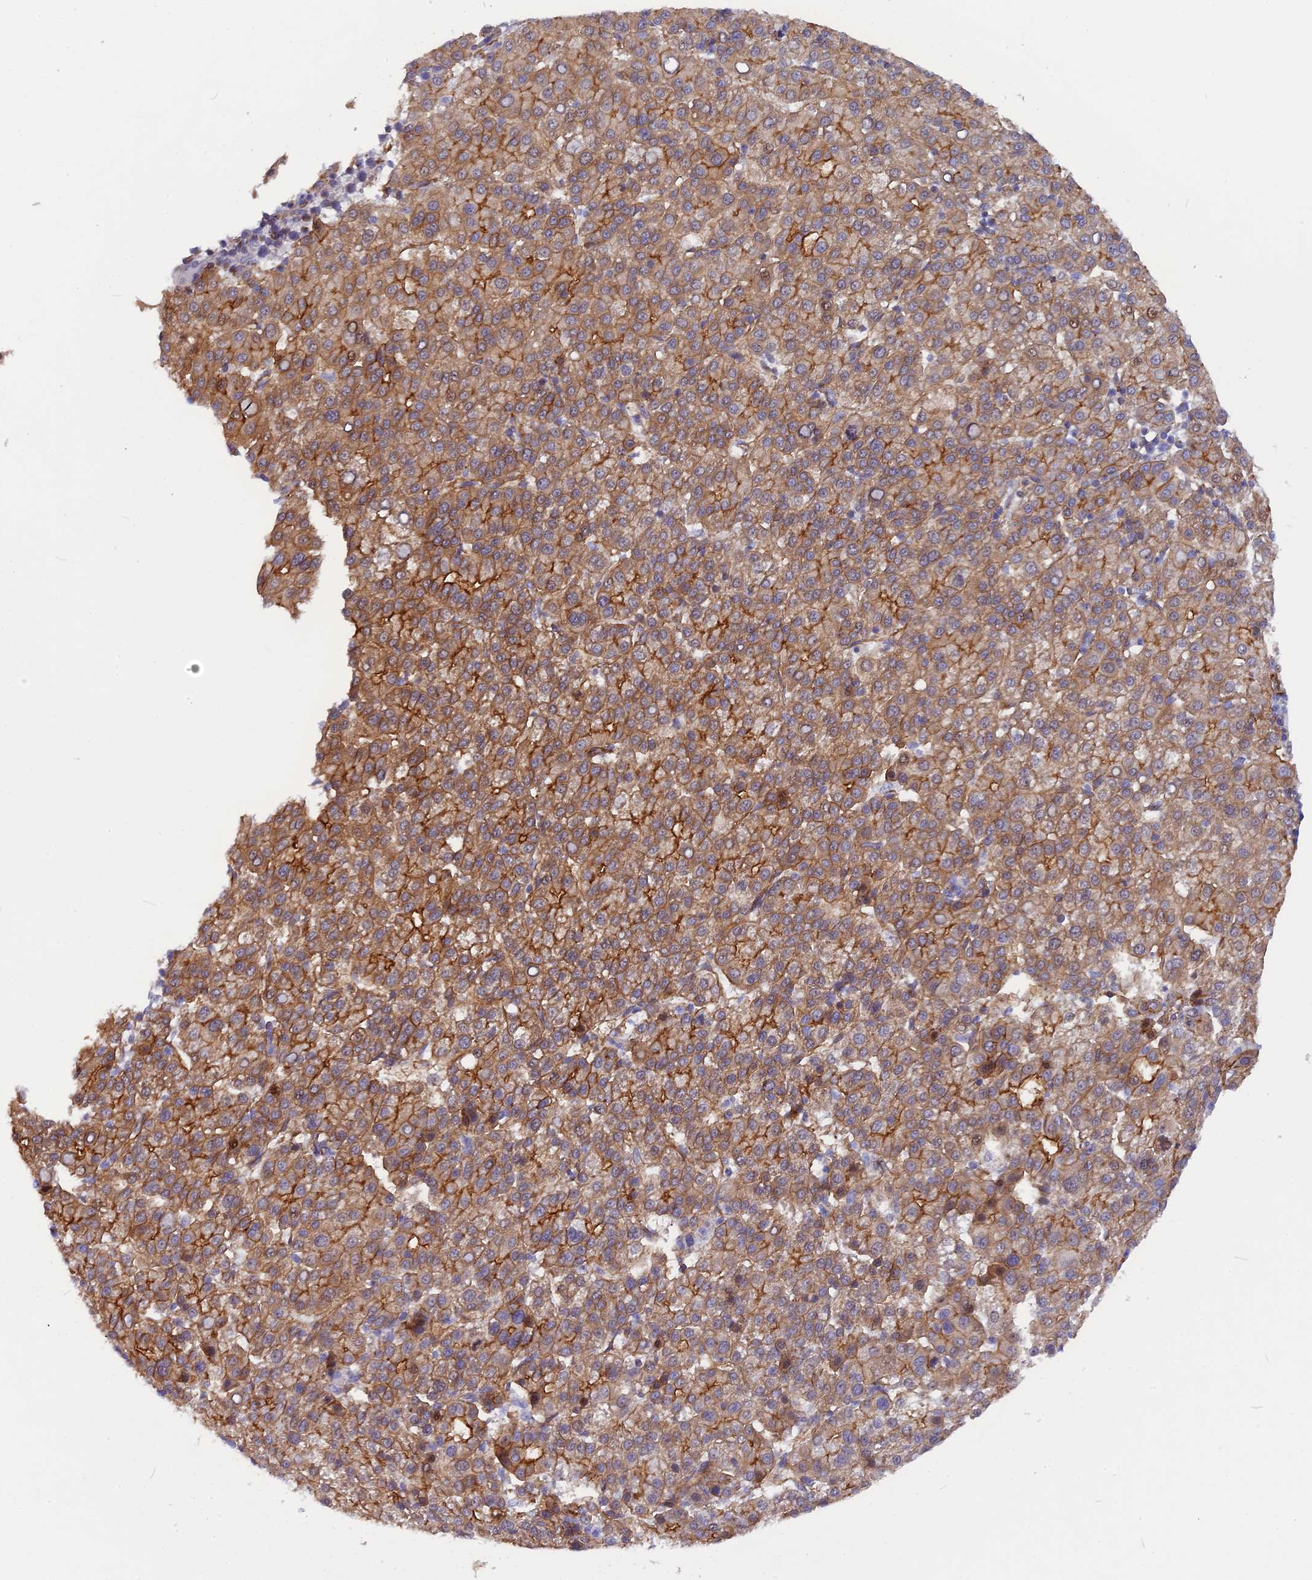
{"staining": {"intensity": "moderate", "quantity": ">75%", "location": "cytoplasmic/membranous"}, "tissue": "liver cancer", "cell_type": "Tumor cells", "image_type": "cancer", "snomed": [{"axis": "morphology", "description": "Carcinoma, Hepatocellular, NOS"}, {"axis": "topography", "description": "Liver"}], "caption": "There is medium levels of moderate cytoplasmic/membranous positivity in tumor cells of hepatocellular carcinoma (liver), as demonstrated by immunohistochemical staining (brown color).", "gene": "CNBD2", "patient": {"sex": "female", "age": 58}}